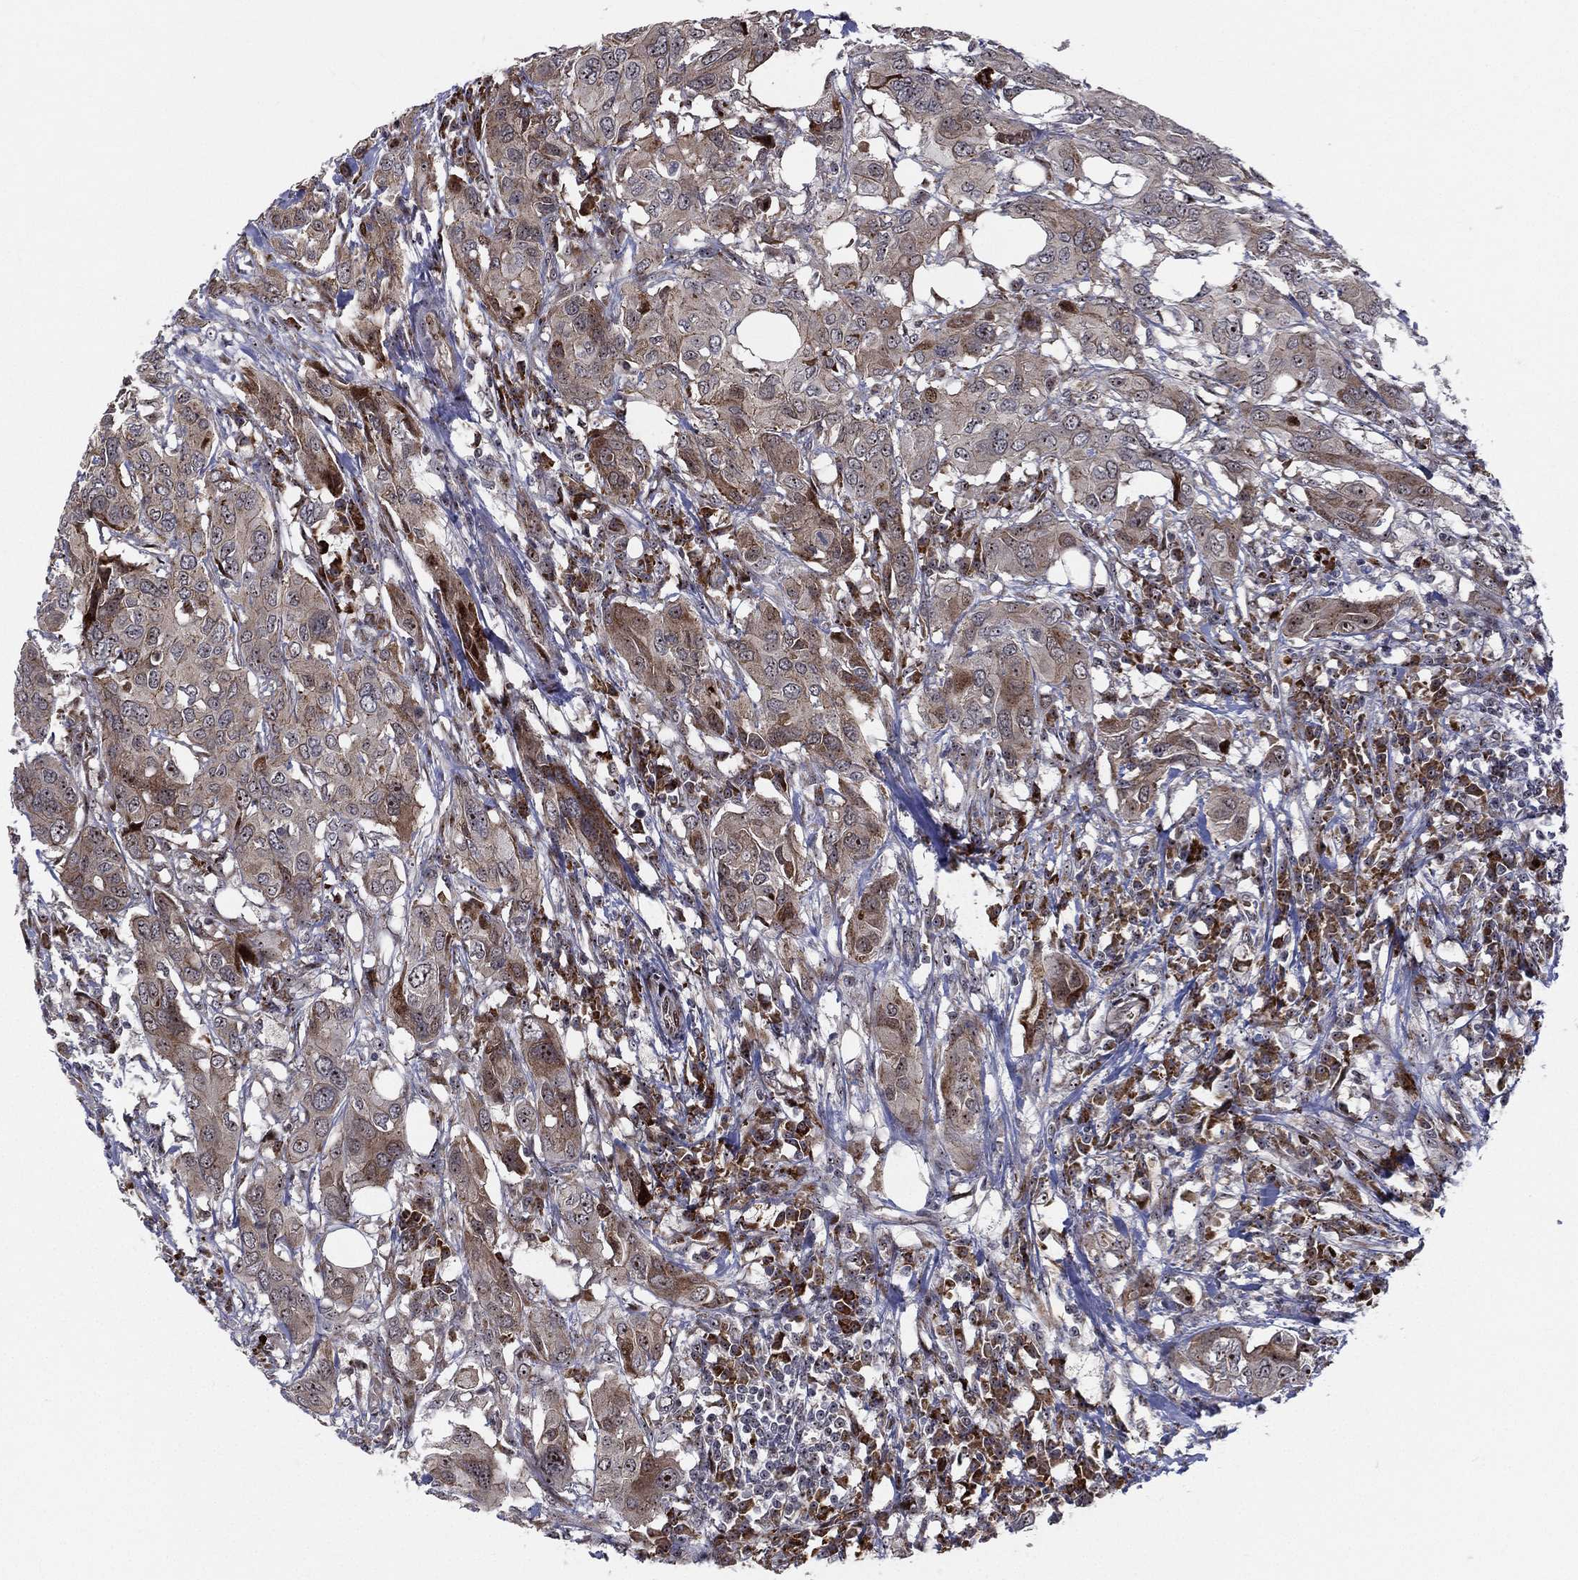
{"staining": {"intensity": "moderate", "quantity": "<25%", "location": "cytoplasmic/membranous,nuclear"}, "tissue": "urothelial cancer", "cell_type": "Tumor cells", "image_type": "cancer", "snomed": [{"axis": "morphology", "description": "Urothelial carcinoma, NOS"}, {"axis": "morphology", "description": "Urothelial carcinoma, High grade"}, {"axis": "topography", "description": "Urinary bladder"}], "caption": "Brown immunohistochemical staining in human urothelial cancer displays moderate cytoplasmic/membranous and nuclear positivity in approximately <25% of tumor cells.", "gene": "VHL", "patient": {"sex": "male", "age": 63}}